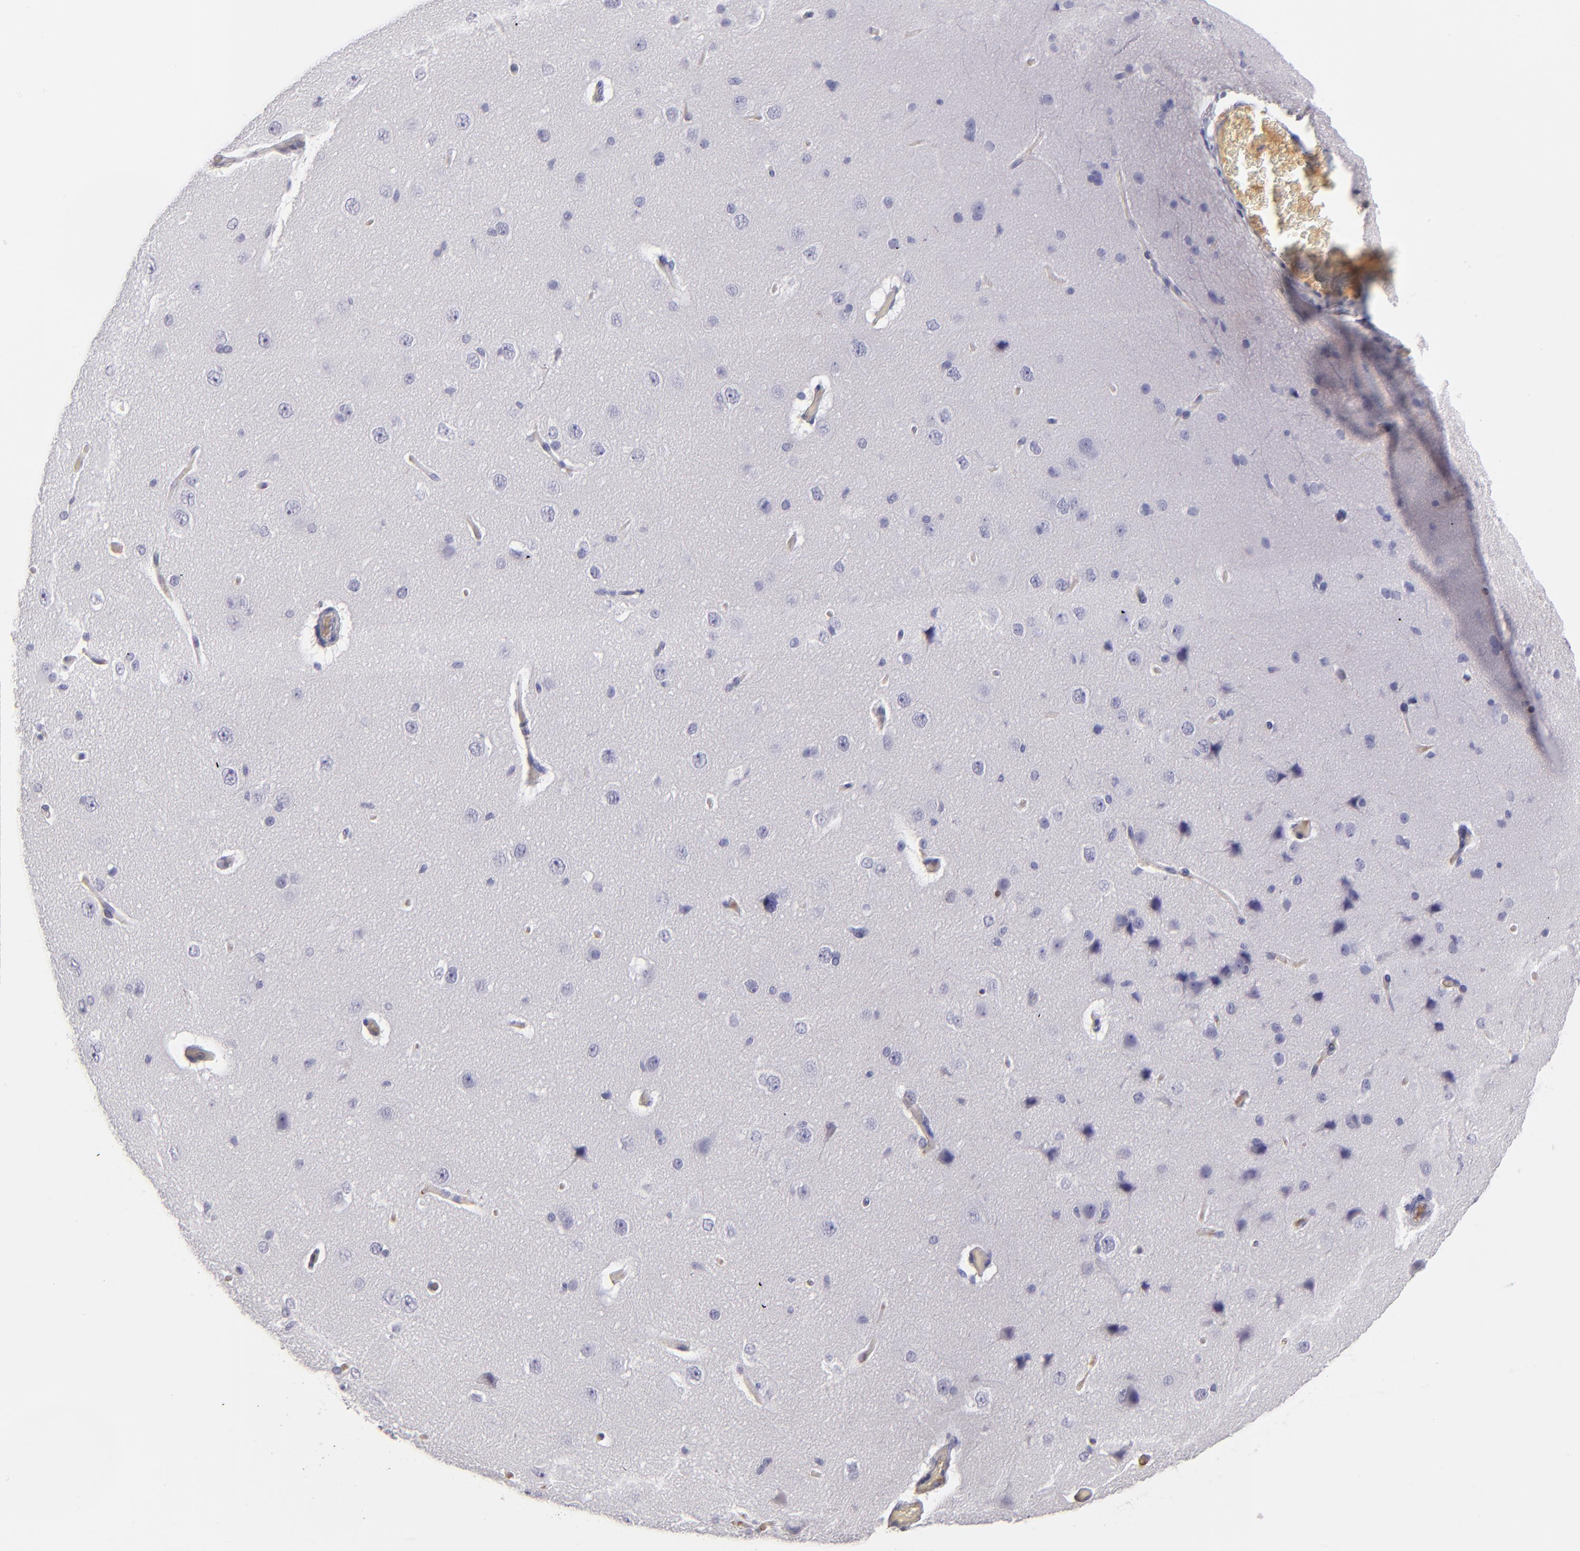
{"staining": {"intensity": "negative", "quantity": "none", "location": "none"}, "tissue": "cerebral cortex", "cell_type": "Endothelial cells", "image_type": "normal", "snomed": [{"axis": "morphology", "description": "Normal tissue, NOS"}, {"axis": "topography", "description": "Cerebral cortex"}], "caption": "The immunohistochemistry (IHC) photomicrograph has no significant staining in endothelial cells of cerebral cortex. The staining was performed using DAB (3,3'-diaminobenzidine) to visualize the protein expression in brown, while the nuclei were stained in blue with hematoxylin (Magnification: 20x).", "gene": "SERPINA1", "patient": {"sex": "female", "age": 45}}